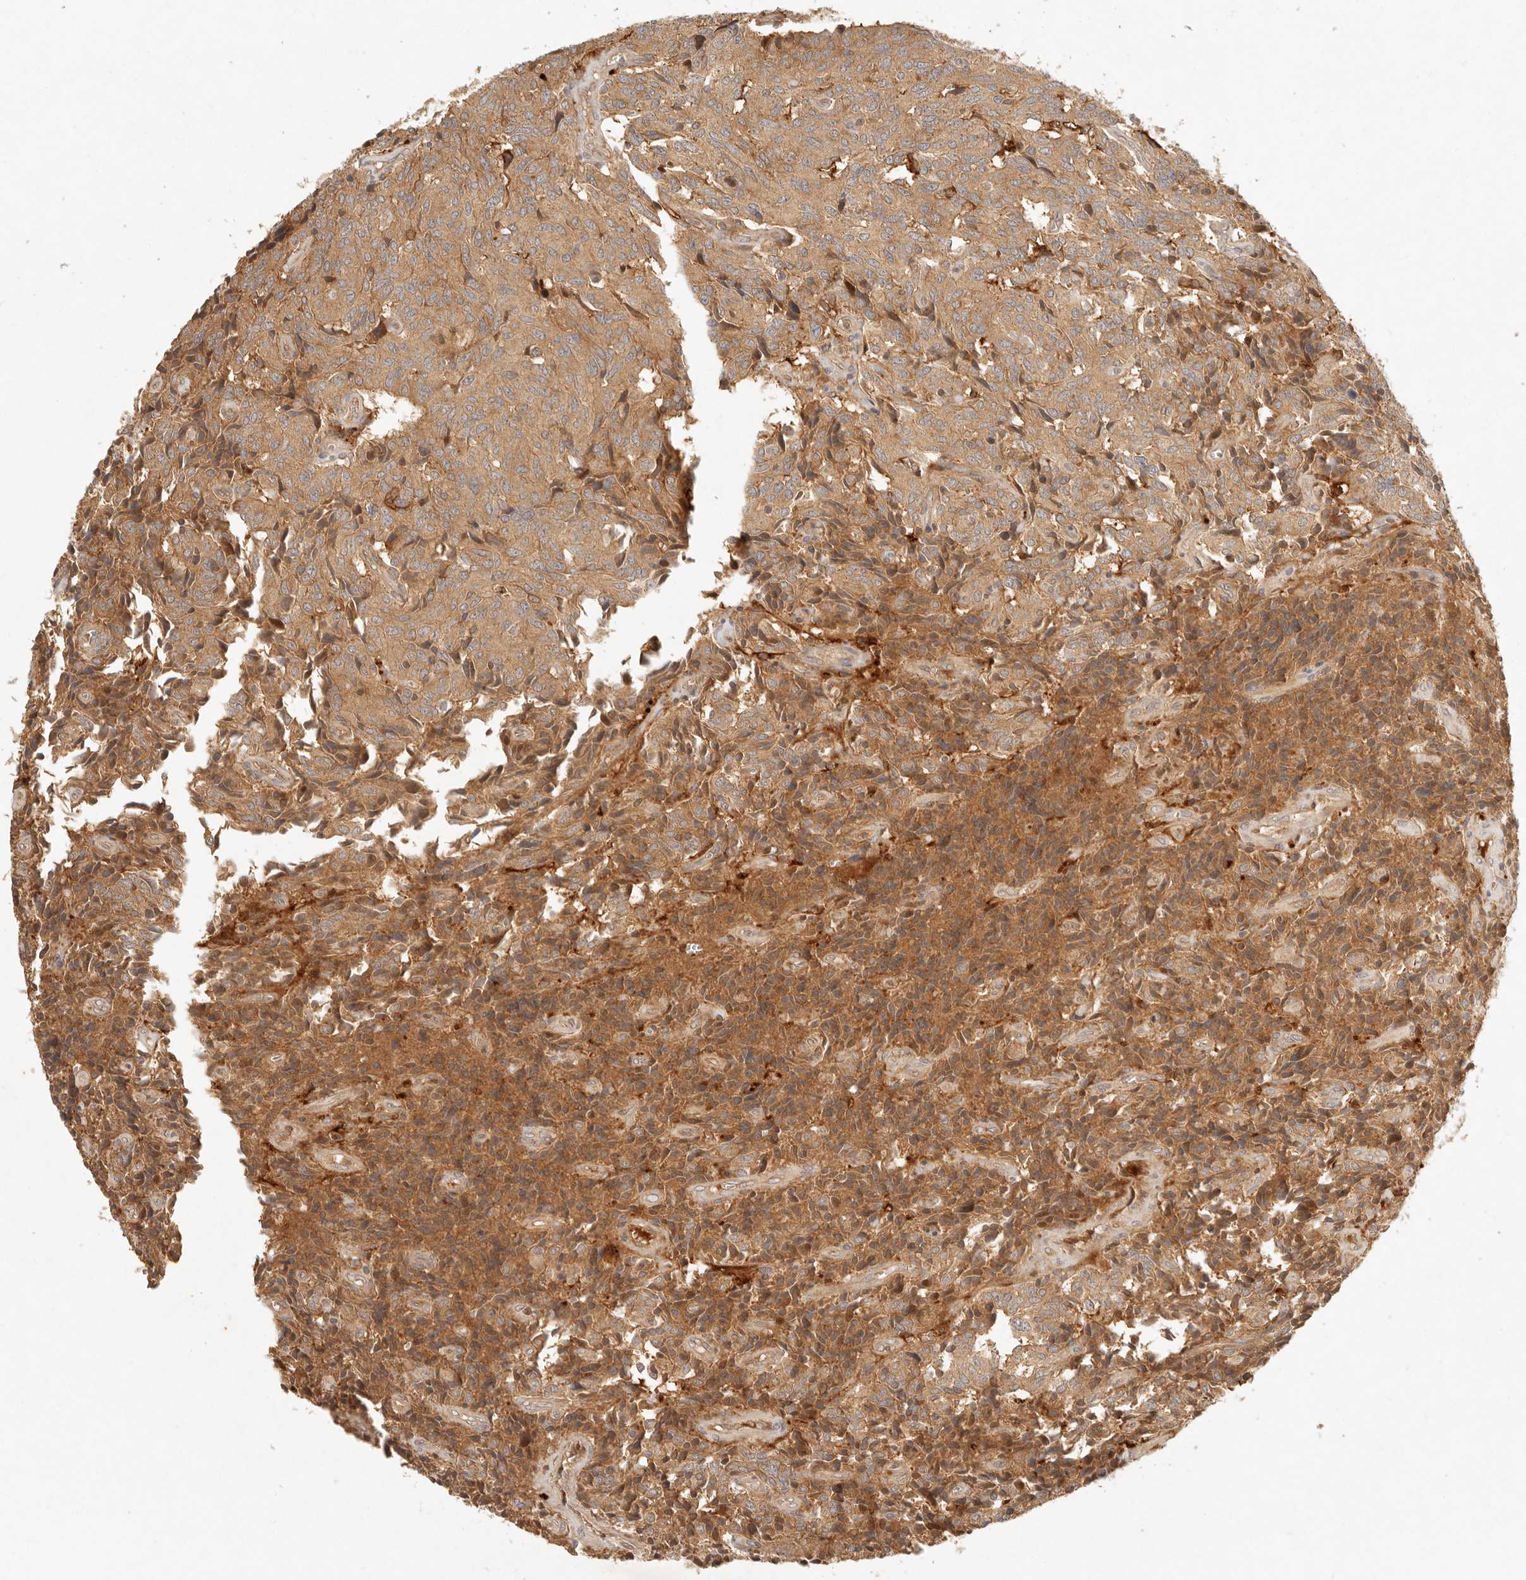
{"staining": {"intensity": "moderate", "quantity": ">75%", "location": "cytoplasmic/membranous"}, "tissue": "carcinoid", "cell_type": "Tumor cells", "image_type": "cancer", "snomed": [{"axis": "morphology", "description": "Carcinoid, malignant, NOS"}, {"axis": "topography", "description": "Lung"}], "caption": "Tumor cells show medium levels of moderate cytoplasmic/membranous expression in about >75% of cells in malignant carcinoid. (IHC, brightfield microscopy, high magnification).", "gene": "ANKRD61", "patient": {"sex": "female", "age": 46}}